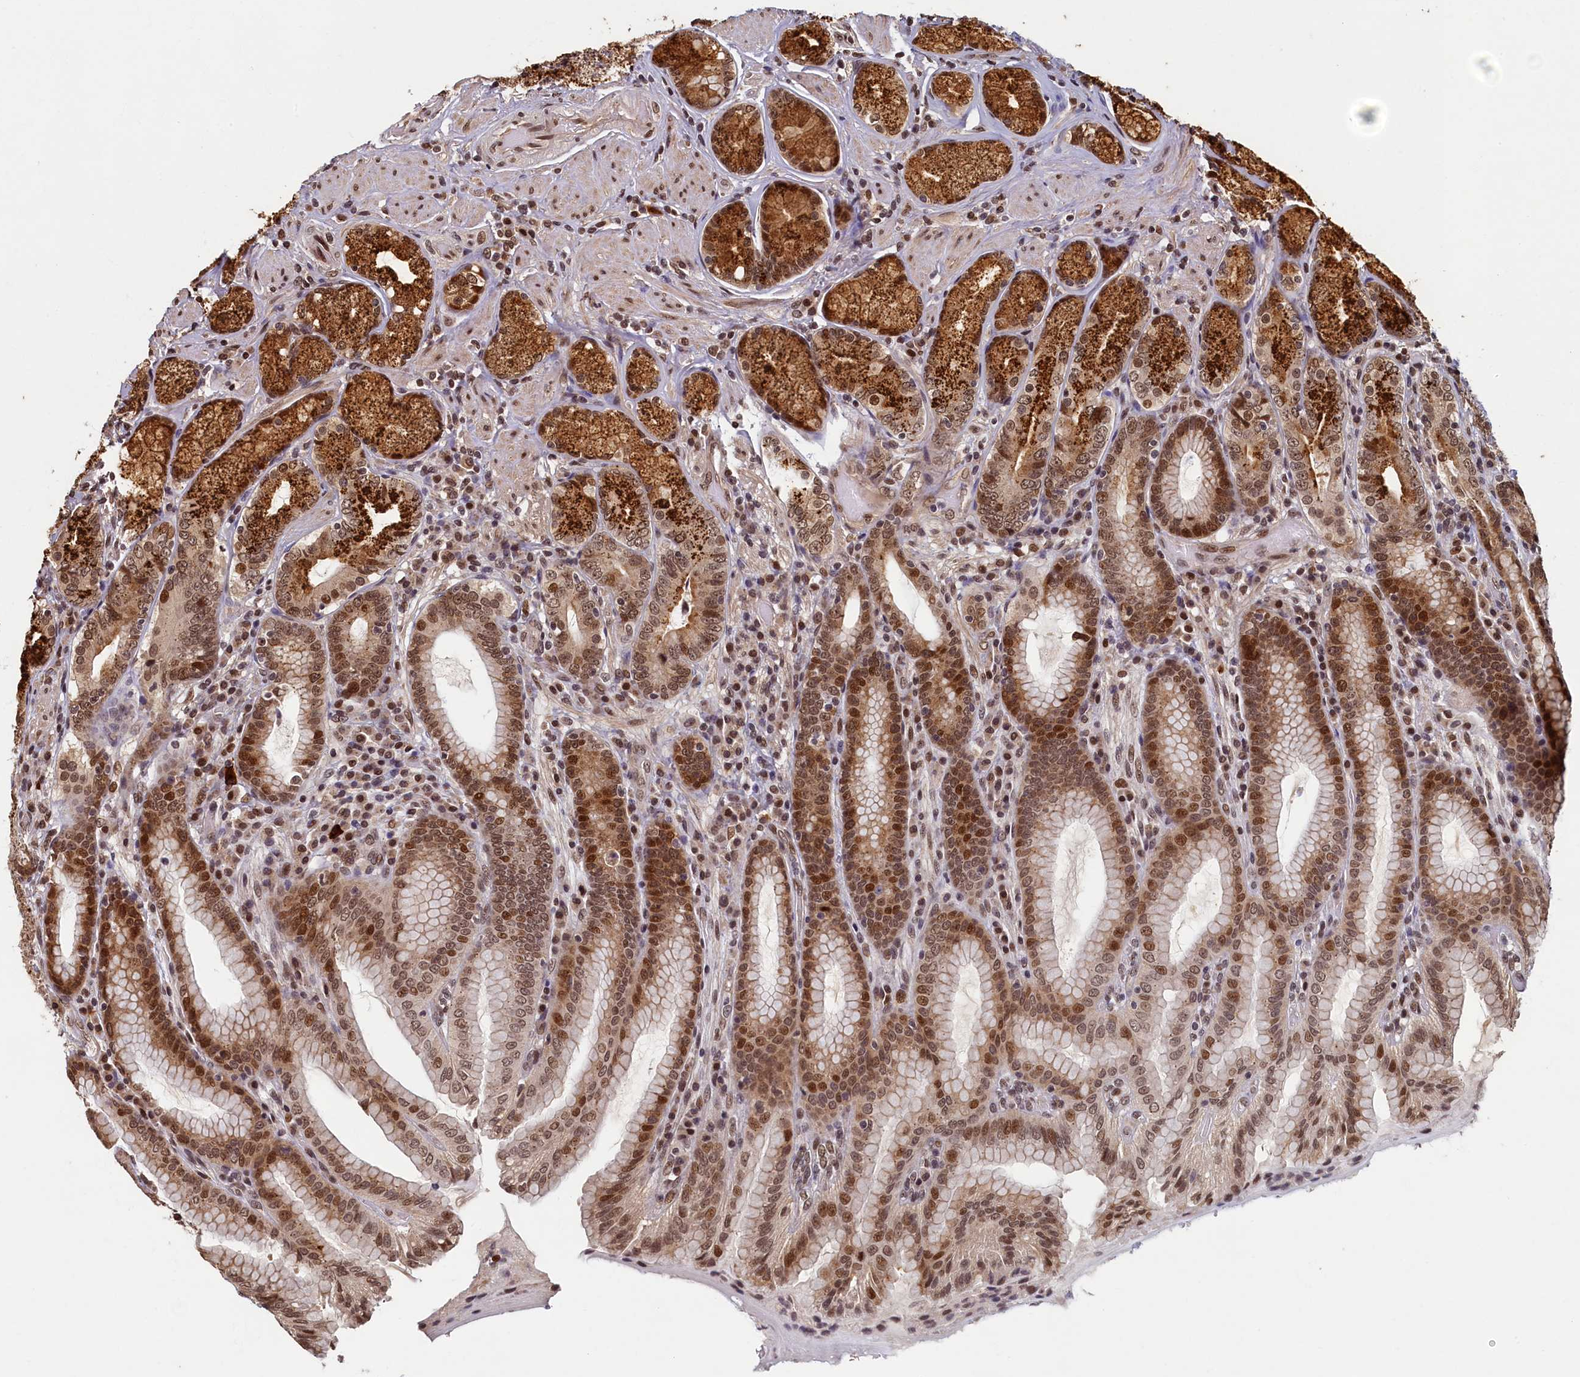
{"staining": {"intensity": "strong", "quantity": ">75%", "location": "cytoplasmic/membranous,nuclear"}, "tissue": "stomach", "cell_type": "Glandular cells", "image_type": "normal", "snomed": [{"axis": "morphology", "description": "Normal tissue, NOS"}, {"axis": "topography", "description": "Stomach, upper"}, {"axis": "topography", "description": "Stomach, lower"}], "caption": "Normal stomach exhibits strong cytoplasmic/membranous,nuclear staining in approximately >75% of glandular cells, visualized by immunohistochemistry.", "gene": "CKAP2L", "patient": {"sex": "female", "age": 76}}